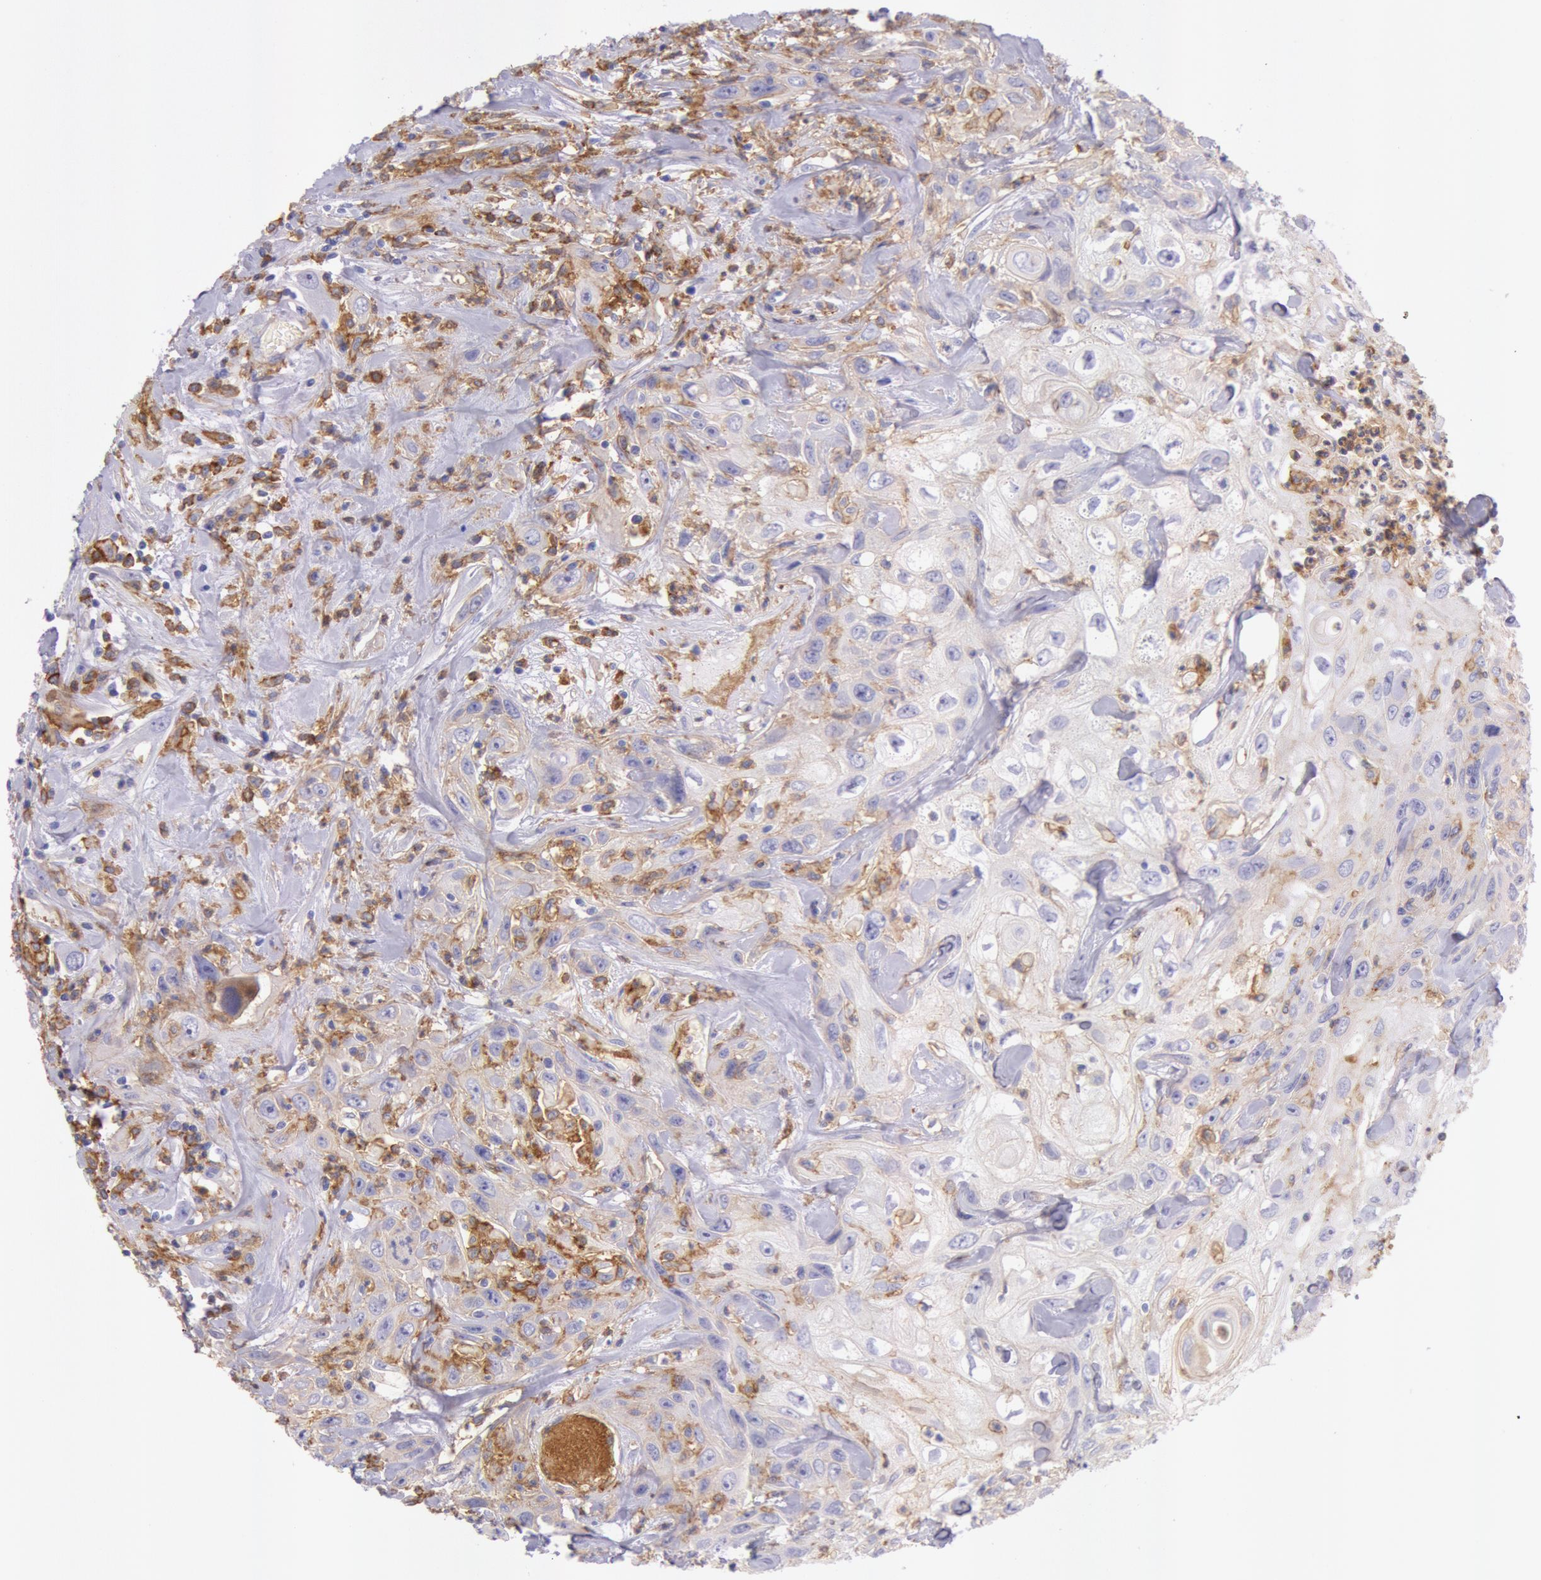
{"staining": {"intensity": "negative", "quantity": "none", "location": "none"}, "tissue": "urothelial cancer", "cell_type": "Tumor cells", "image_type": "cancer", "snomed": [{"axis": "morphology", "description": "Urothelial carcinoma, High grade"}, {"axis": "topography", "description": "Urinary bladder"}], "caption": "Tumor cells are negative for brown protein staining in urothelial carcinoma (high-grade). (IHC, brightfield microscopy, high magnification).", "gene": "LYN", "patient": {"sex": "female", "age": 84}}